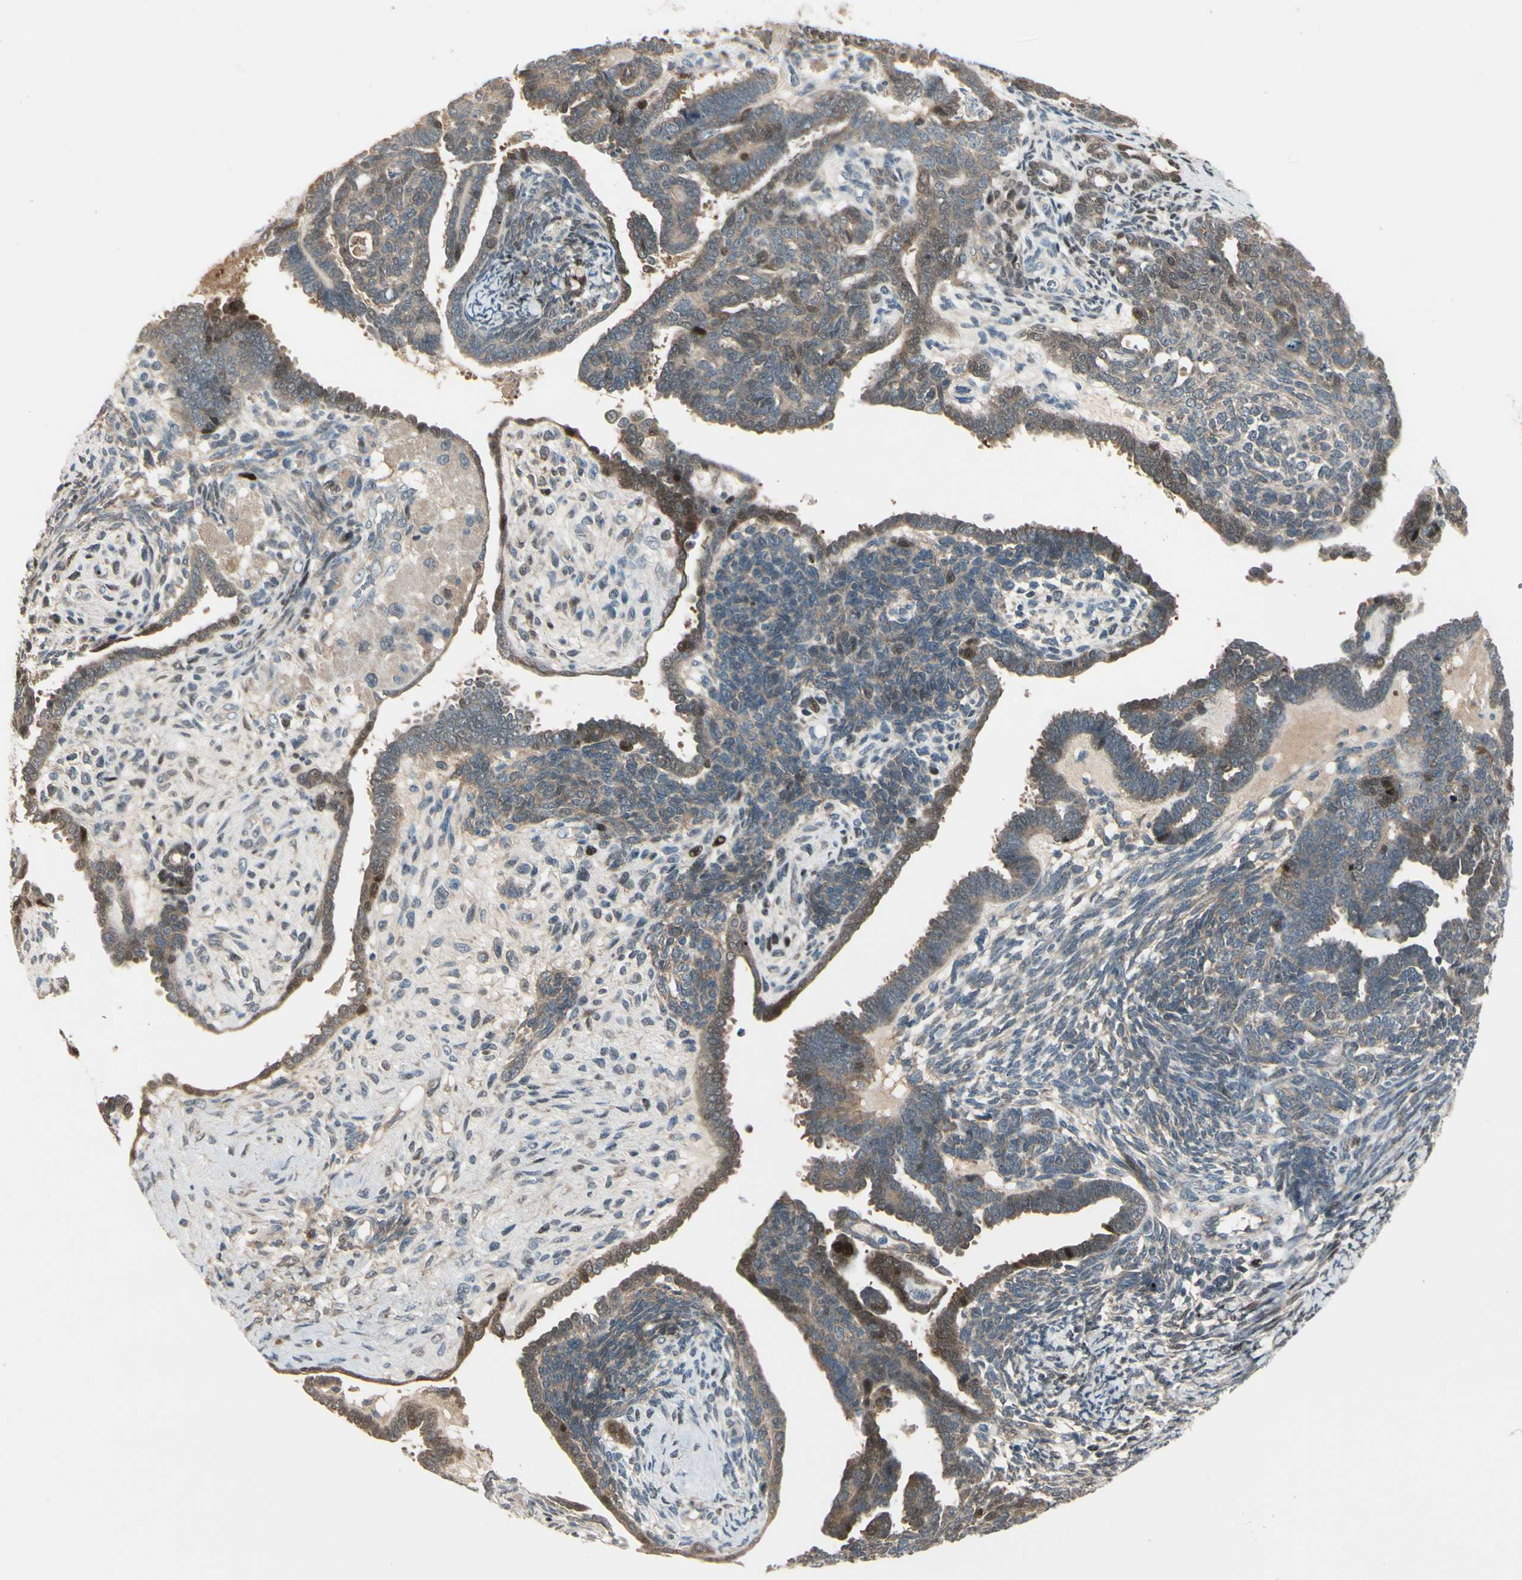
{"staining": {"intensity": "strong", "quantity": "25%-75%", "location": "cytoplasmic/membranous"}, "tissue": "endometrial cancer", "cell_type": "Tumor cells", "image_type": "cancer", "snomed": [{"axis": "morphology", "description": "Neoplasm, malignant, NOS"}, {"axis": "topography", "description": "Endometrium"}], "caption": "Human endometrial cancer stained with a protein marker reveals strong staining in tumor cells.", "gene": "FHDC1", "patient": {"sex": "female", "age": 74}}